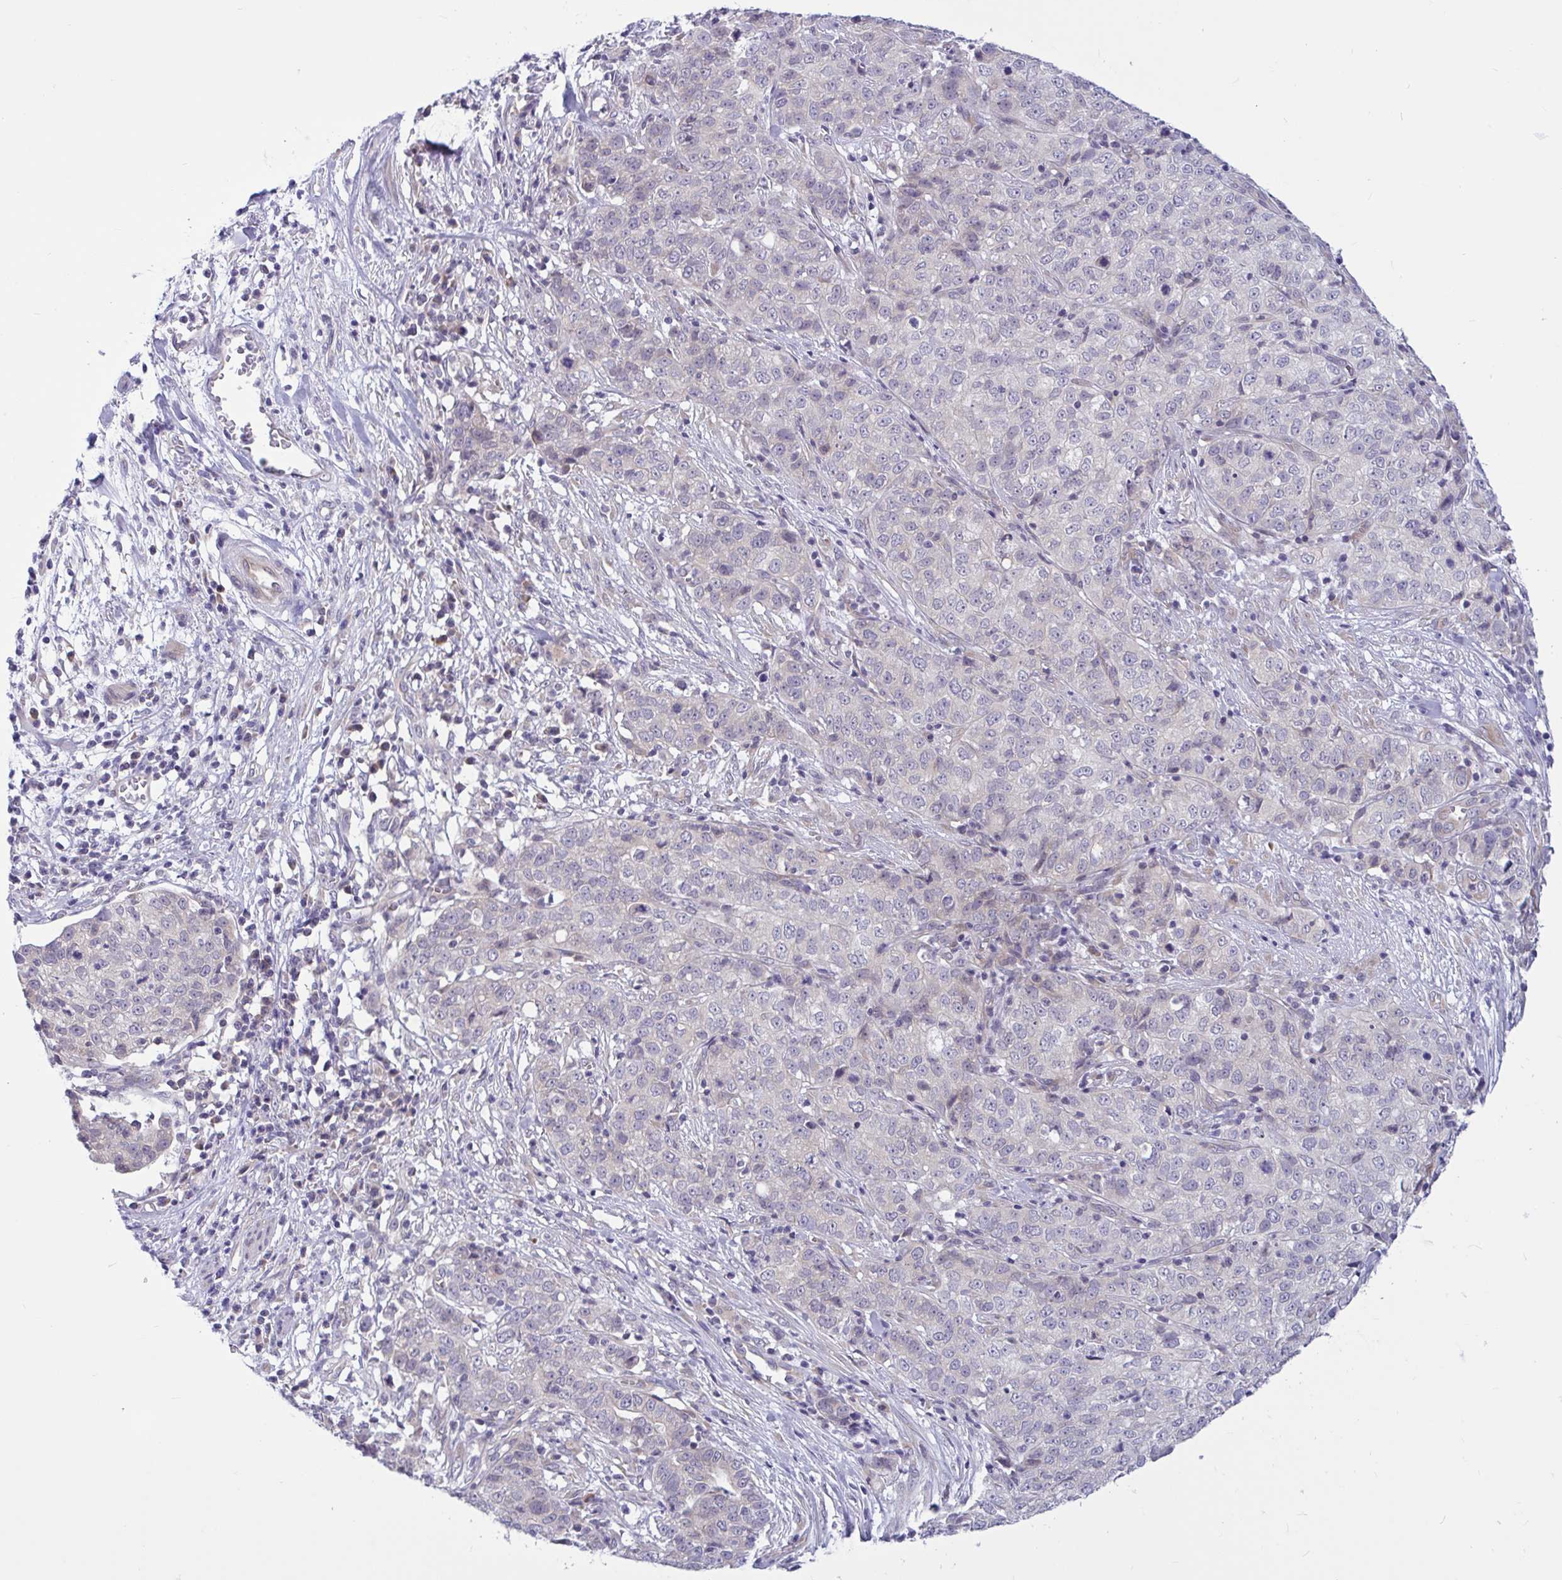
{"staining": {"intensity": "negative", "quantity": "none", "location": "none"}, "tissue": "stomach cancer", "cell_type": "Tumor cells", "image_type": "cancer", "snomed": [{"axis": "morphology", "description": "Adenocarcinoma, NOS"}, {"axis": "topography", "description": "Stomach, upper"}], "caption": "Immunohistochemistry (IHC) of human stomach cancer (adenocarcinoma) shows no expression in tumor cells.", "gene": "CAMLG", "patient": {"sex": "female", "age": 67}}